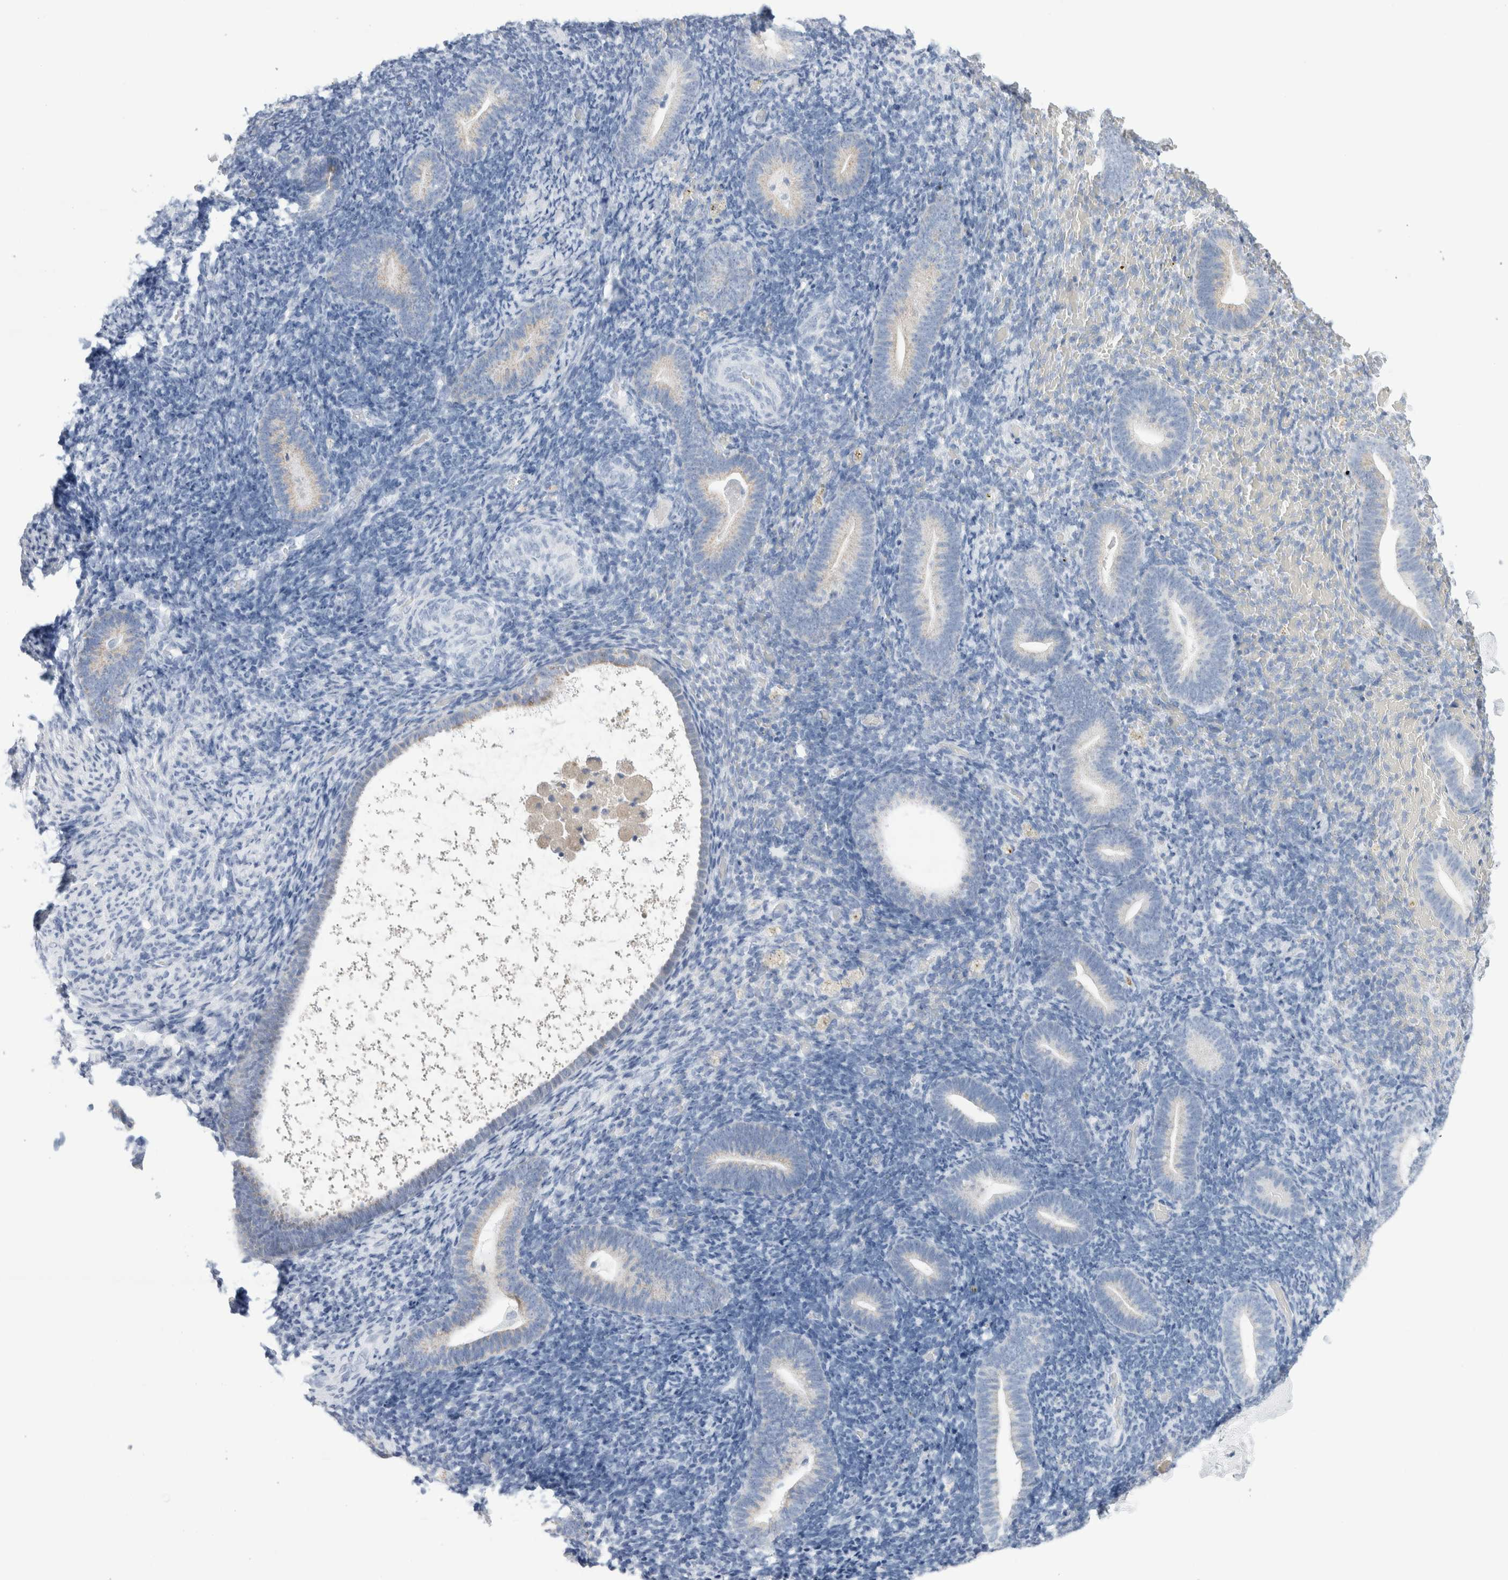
{"staining": {"intensity": "negative", "quantity": "none", "location": "none"}, "tissue": "endometrium", "cell_type": "Cells in endometrial stroma", "image_type": "normal", "snomed": [{"axis": "morphology", "description": "Normal tissue, NOS"}, {"axis": "topography", "description": "Endometrium"}], "caption": "High power microscopy photomicrograph of an immunohistochemistry (IHC) histopathology image of unremarkable endometrium, revealing no significant positivity in cells in endometrial stroma.", "gene": "ECHDC2", "patient": {"sex": "female", "age": 51}}